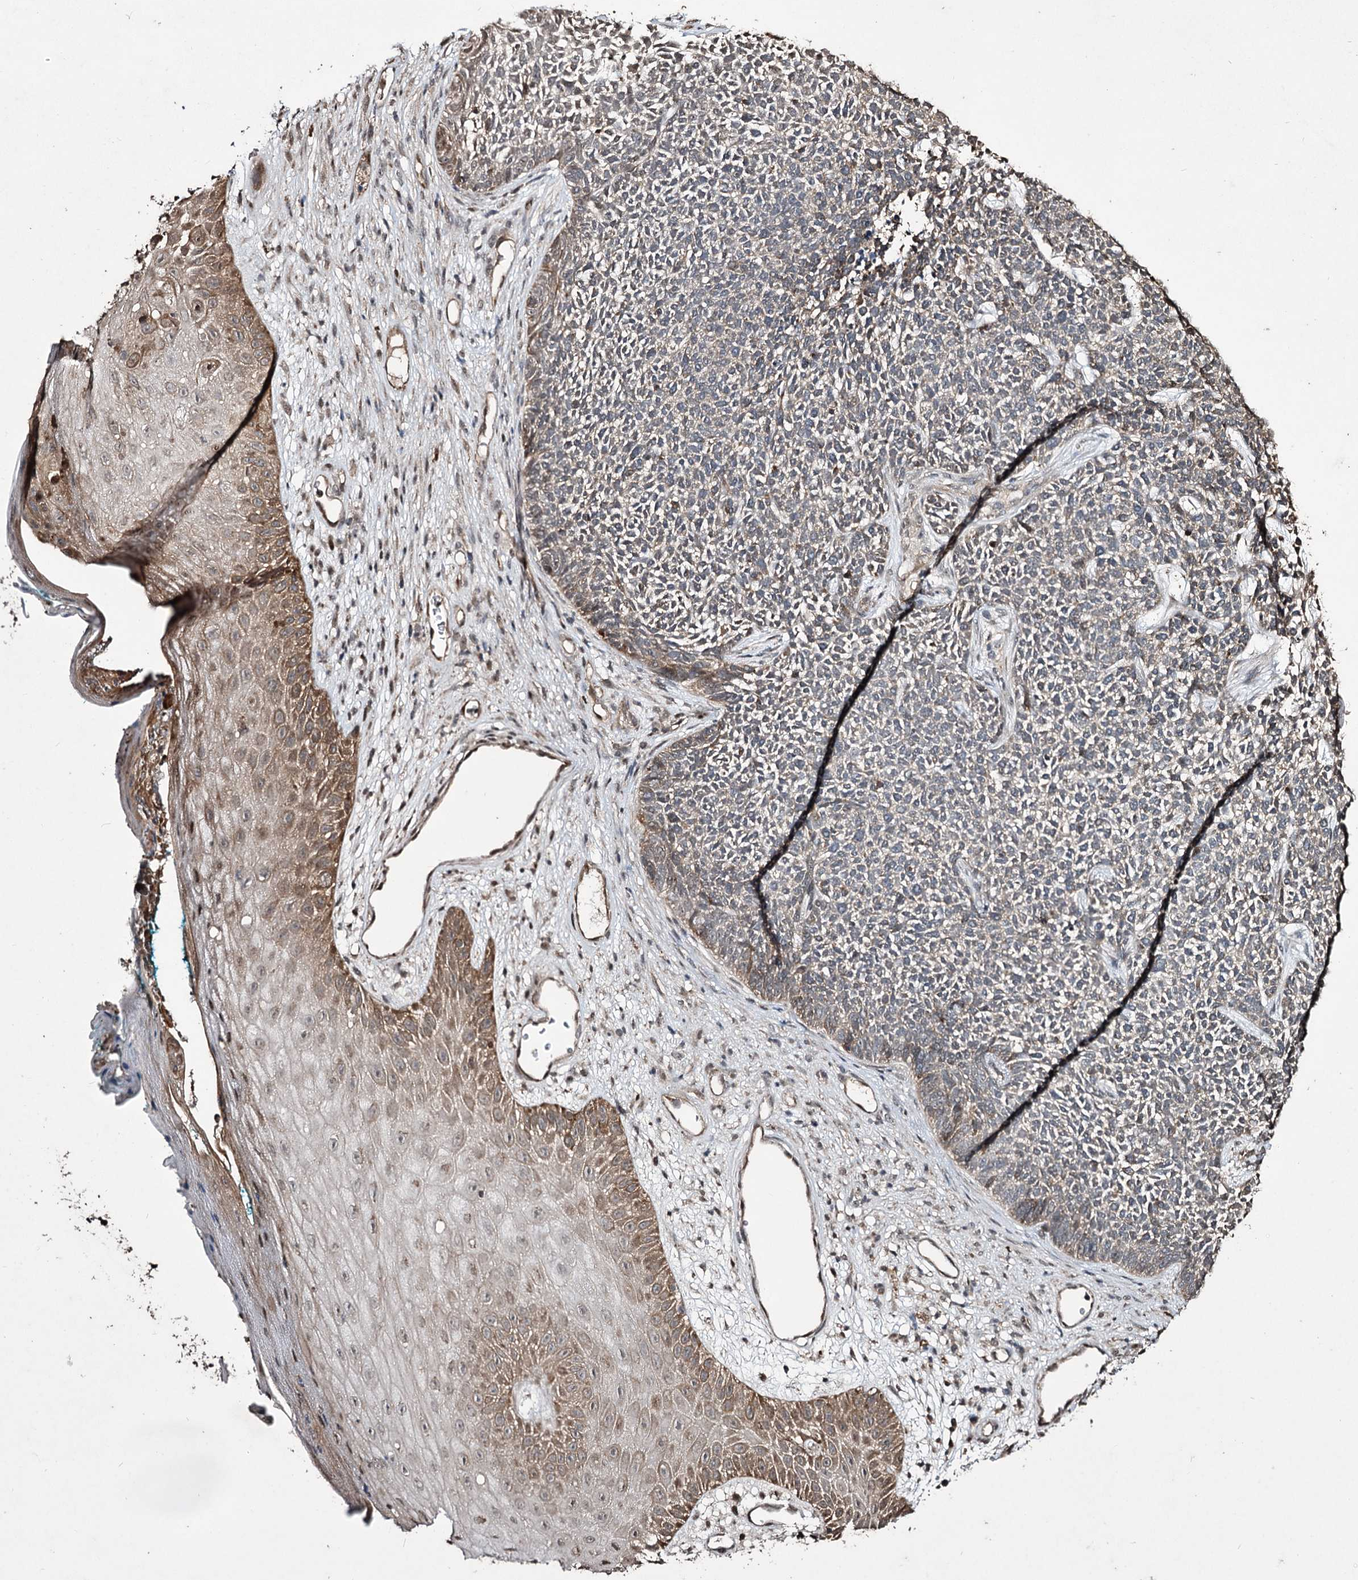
{"staining": {"intensity": "weak", "quantity": "<25%", "location": "cytoplasmic/membranous"}, "tissue": "skin cancer", "cell_type": "Tumor cells", "image_type": "cancer", "snomed": [{"axis": "morphology", "description": "Basal cell carcinoma"}, {"axis": "topography", "description": "Skin"}], "caption": "The image demonstrates no staining of tumor cells in basal cell carcinoma (skin).", "gene": "CPNE8", "patient": {"sex": "female", "age": 84}}